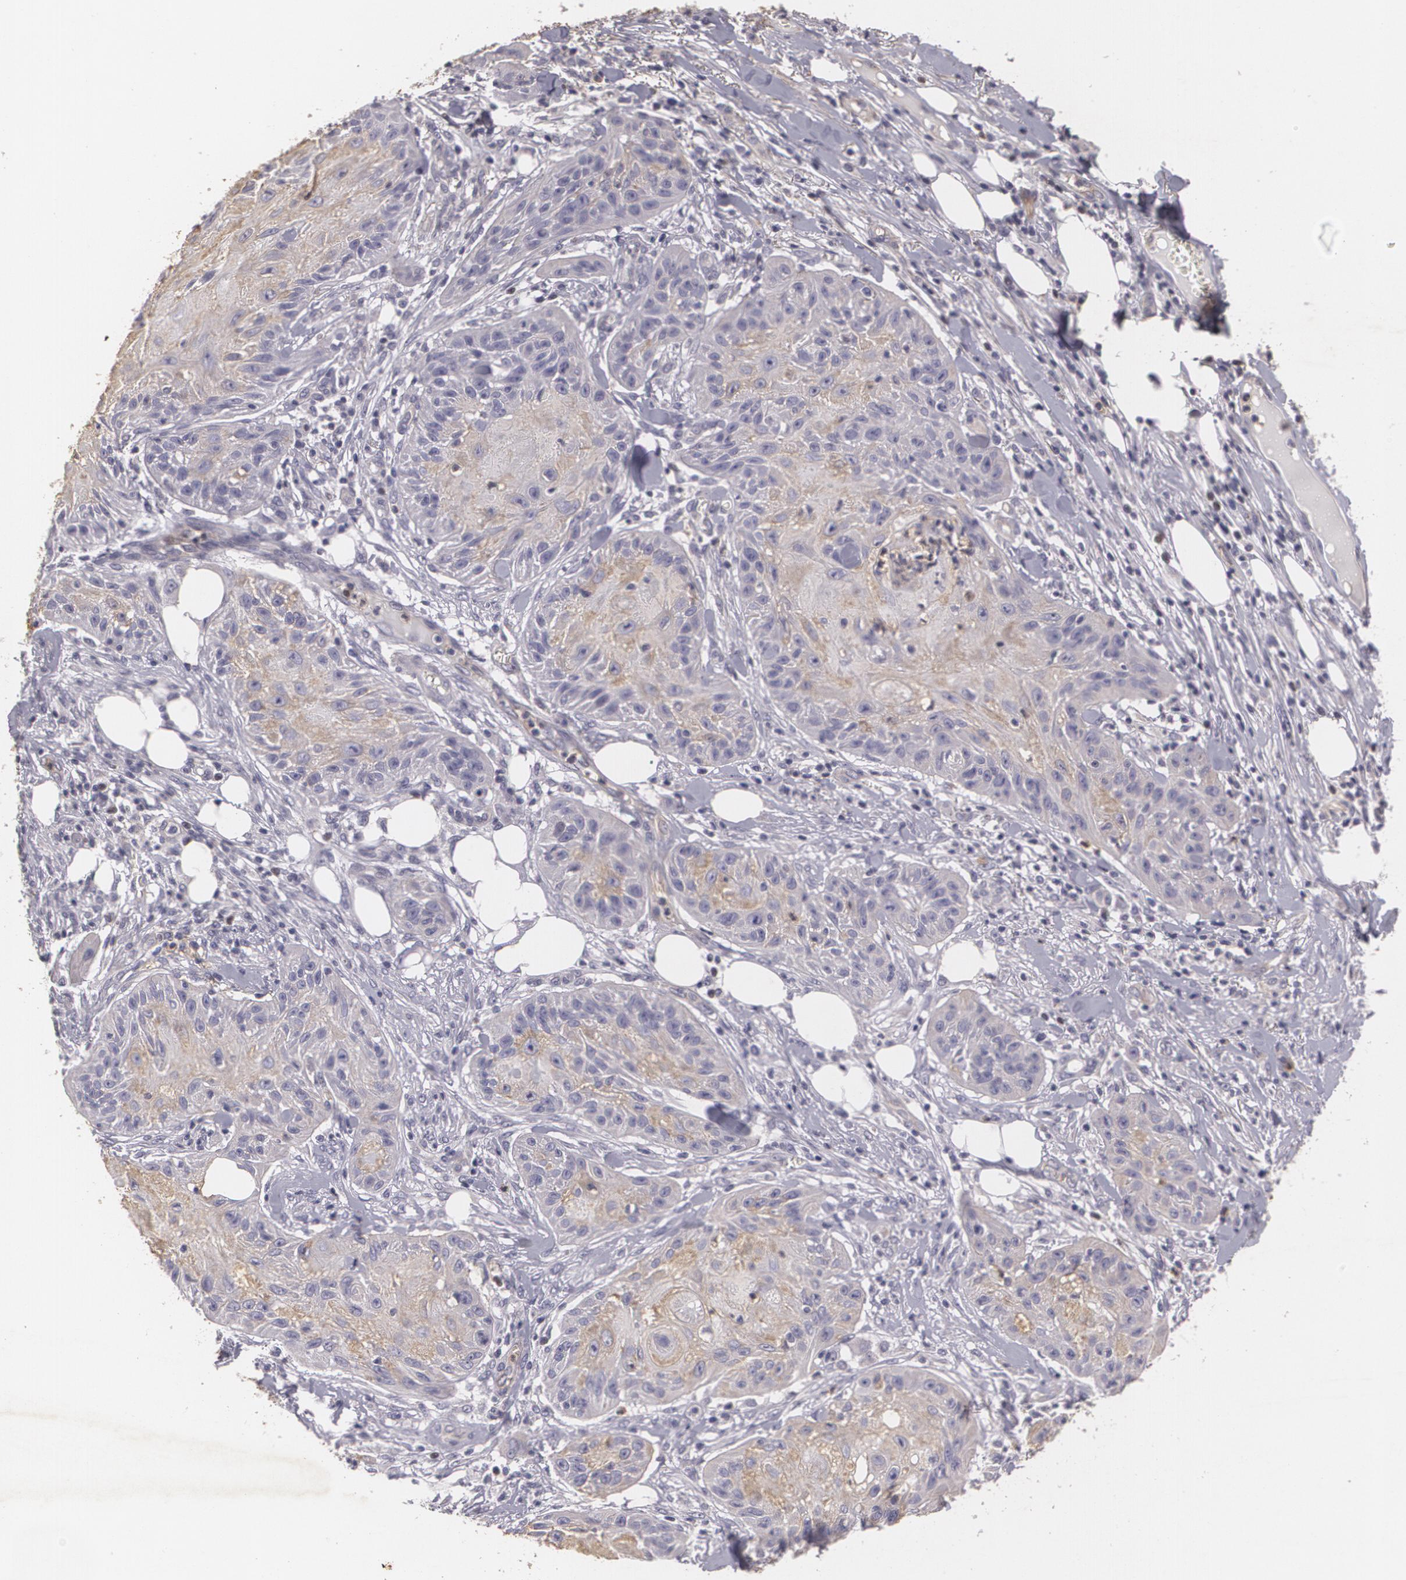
{"staining": {"intensity": "weak", "quantity": "25%-75%", "location": "cytoplasmic/membranous"}, "tissue": "skin cancer", "cell_type": "Tumor cells", "image_type": "cancer", "snomed": [{"axis": "morphology", "description": "Squamous cell carcinoma, NOS"}, {"axis": "topography", "description": "Skin"}], "caption": "Human skin squamous cell carcinoma stained with a protein marker shows weak staining in tumor cells.", "gene": "KCNA4", "patient": {"sex": "female", "age": 88}}